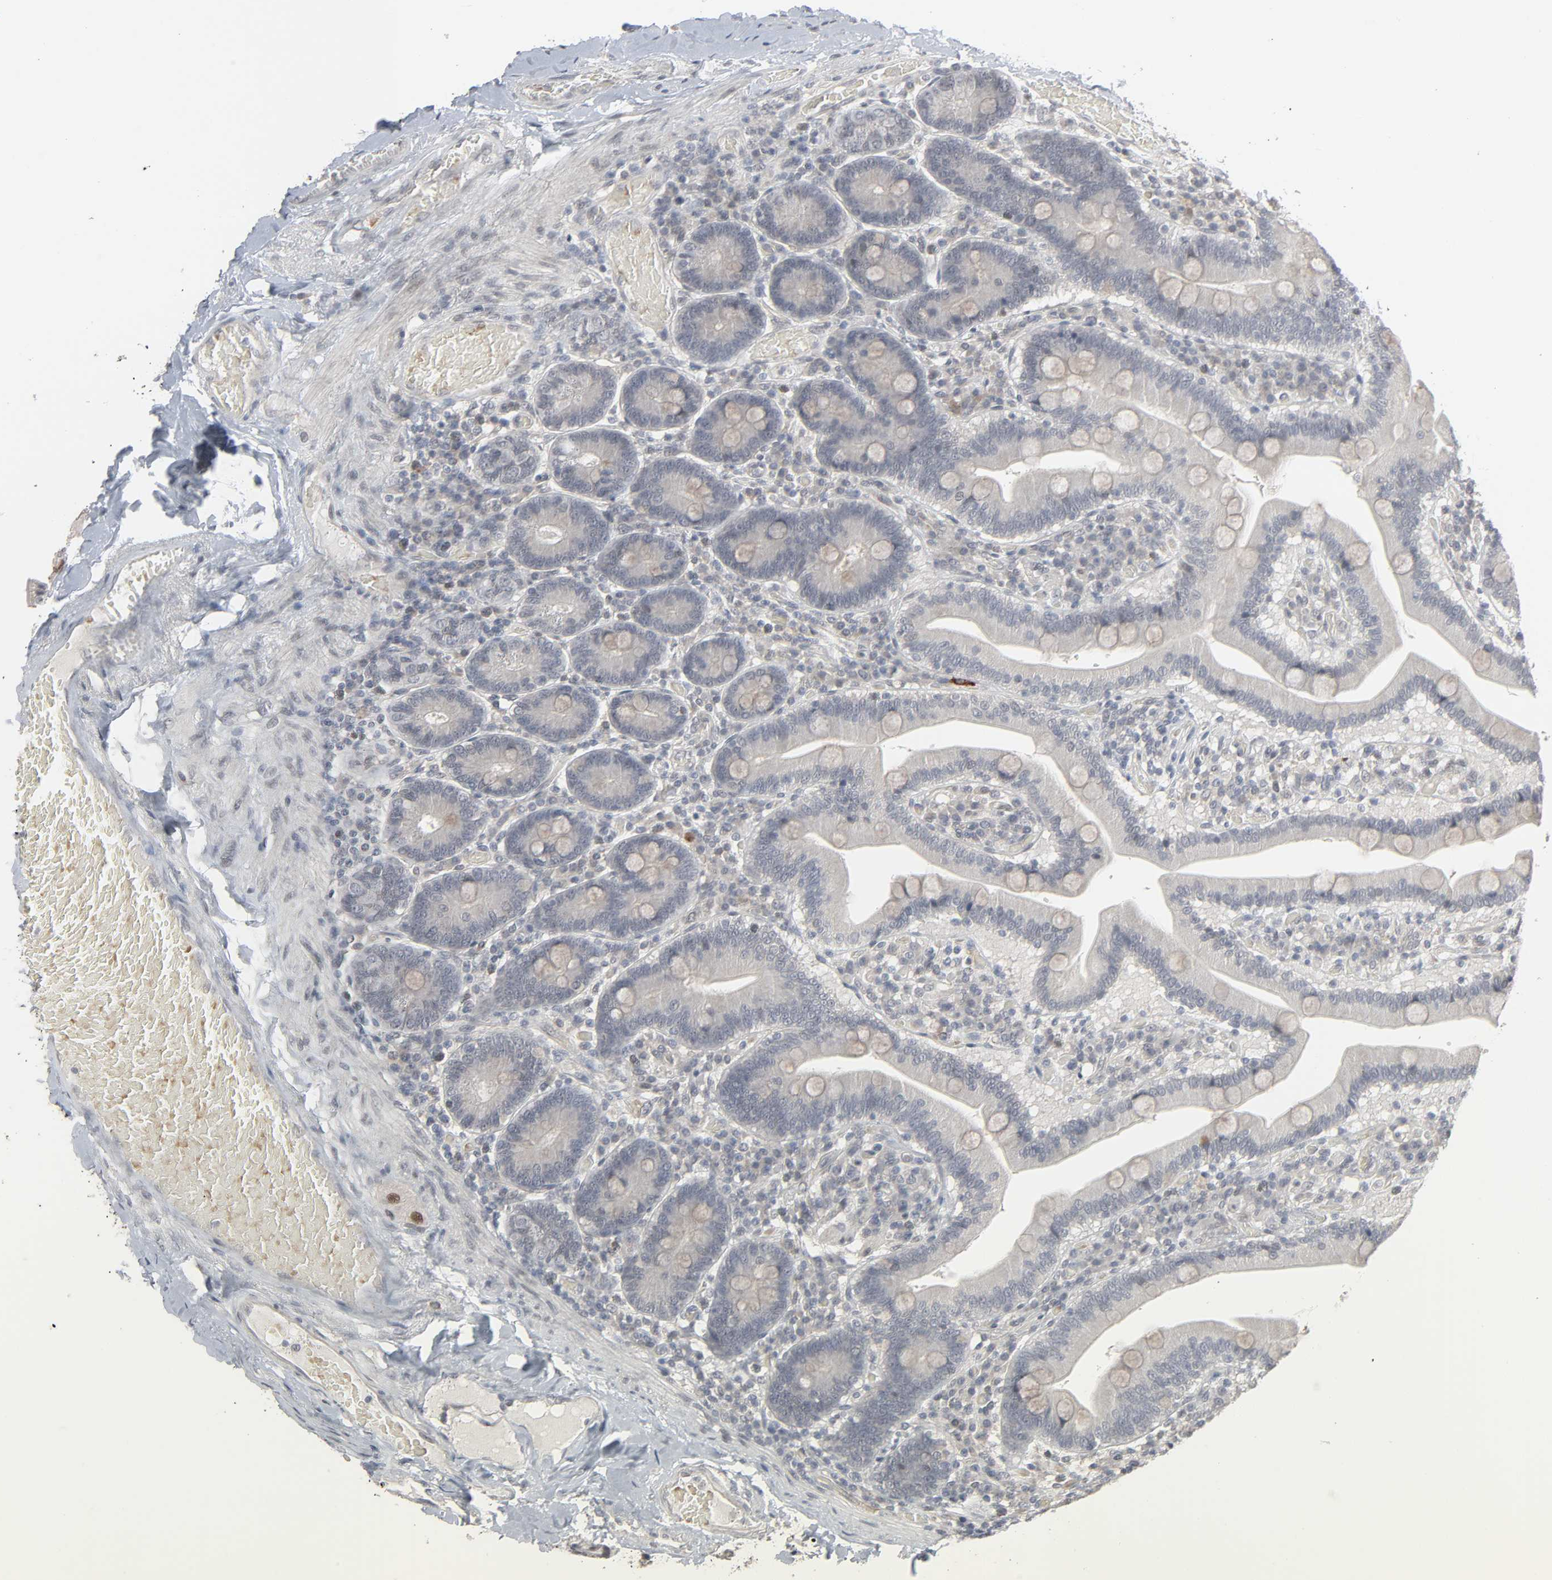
{"staining": {"intensity": "negative", "quantity": "none", "location": "none"}, "tissue": "duodenum", "cell_type": "Glandular cells", "image_type": "normal", "snomed": [{"axis": "morphology", "description": "Normal tissue, NOS"}, {"axis": "topography", "description": "Duodenum"}], "caption": "This is an IHC image of unremarkable duodenum. There is no staining in glandular cells.", "gene": "ZNF222", "patient": {"sex": "male", "age": 66}}